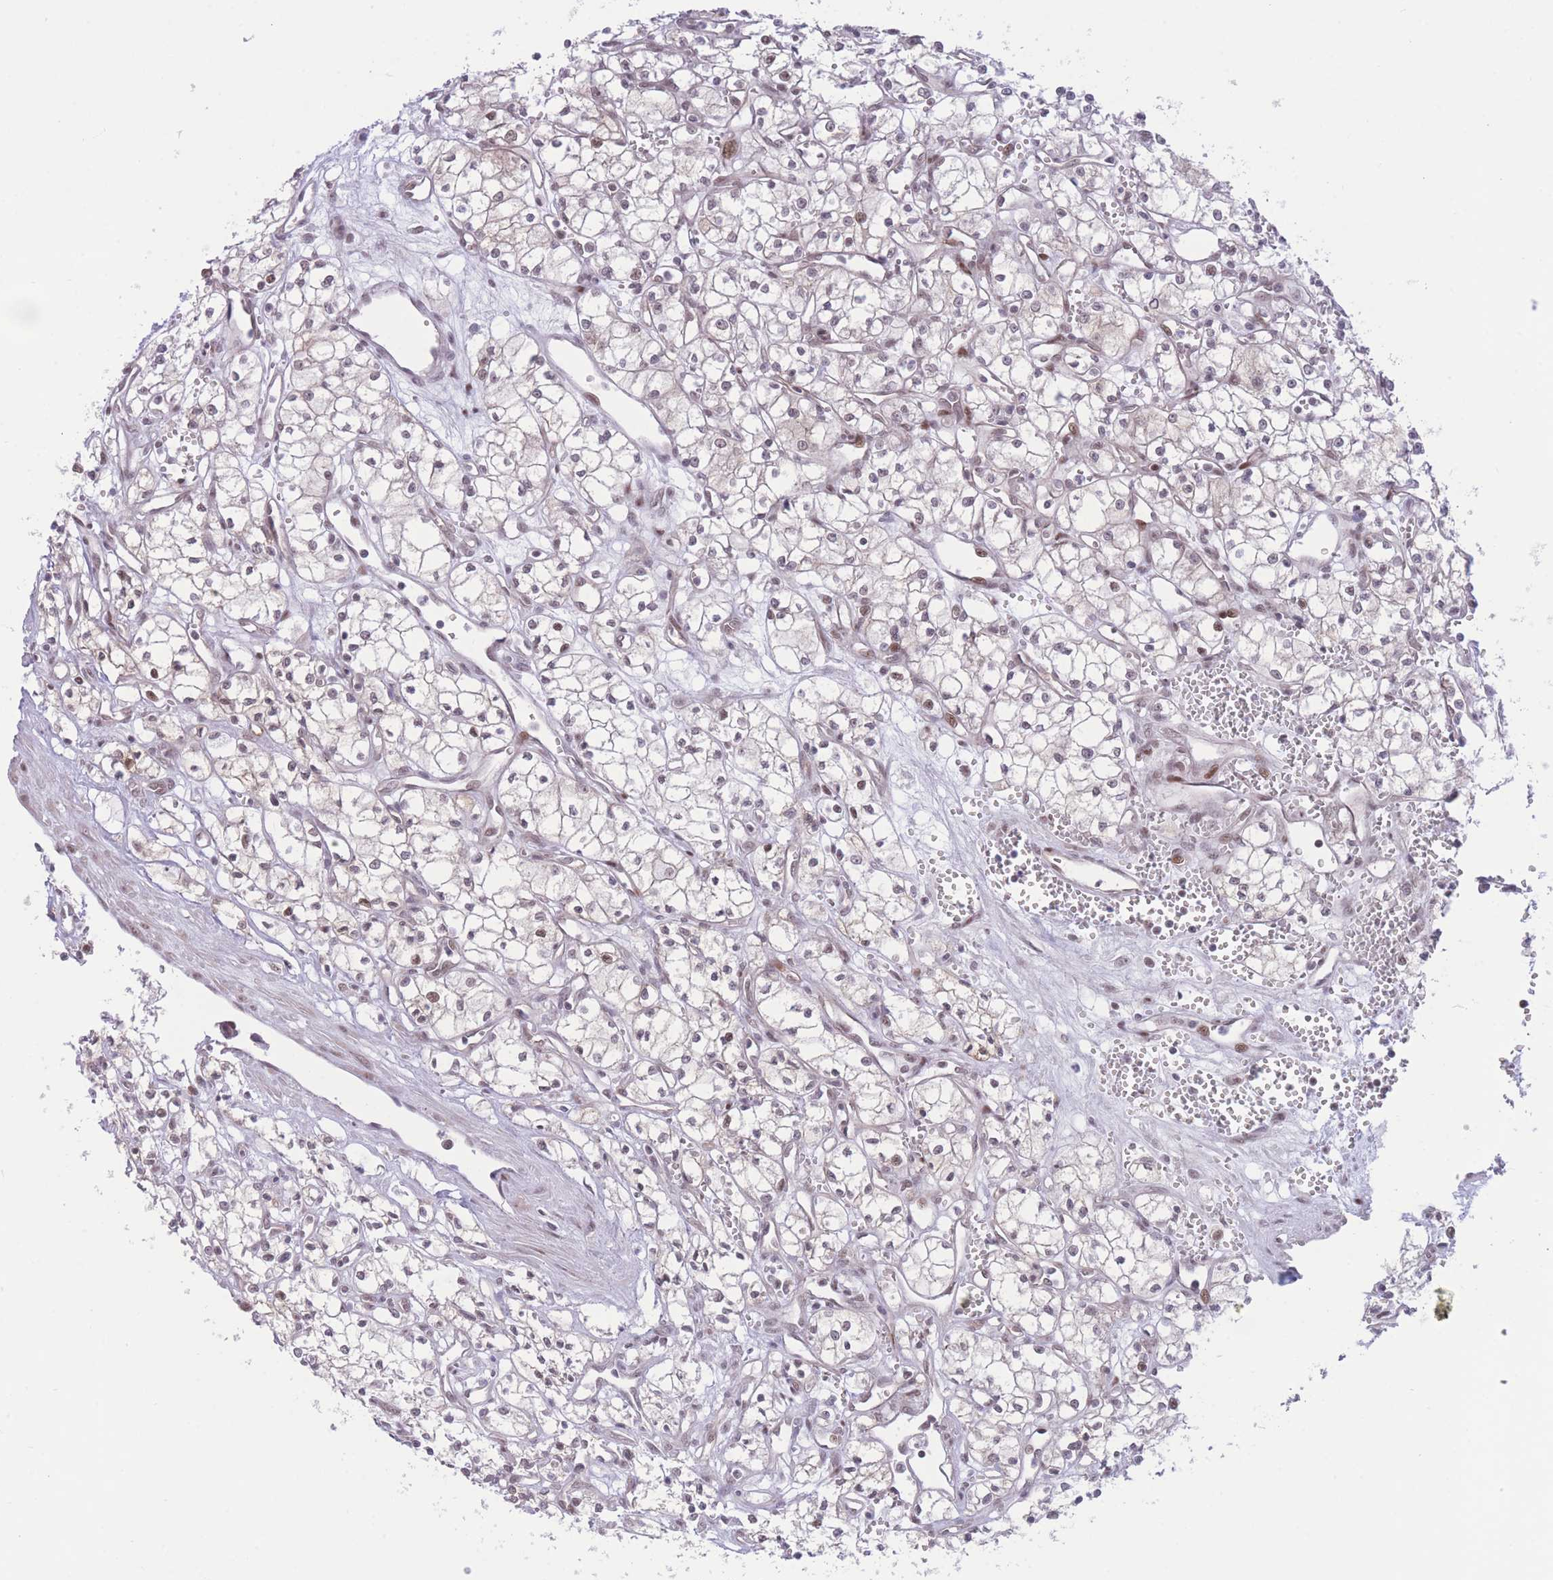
{"staining": {"intensity": "moderate", "quantity": "25%-75%", "location": "nuclear"}, "tissue": "renal cancer", "cell_type": "Tumor cells", "image_type": "cancer", "snomed": [{"axis": "morphology", "description": "Adenocarcinoma, NOS"}, {"axis": "topography", "description": "Kidney"}], "caption": "This photomicrograph exhibits renal adenocarcinoma stained with IHC to label a protein in brown. The nuclear of tumor cells show moderate positivity for the protein. Nuclei are counter-stained blue.", "gene": "PCIF1", "patient": {"sex": "male", "age": 59}}